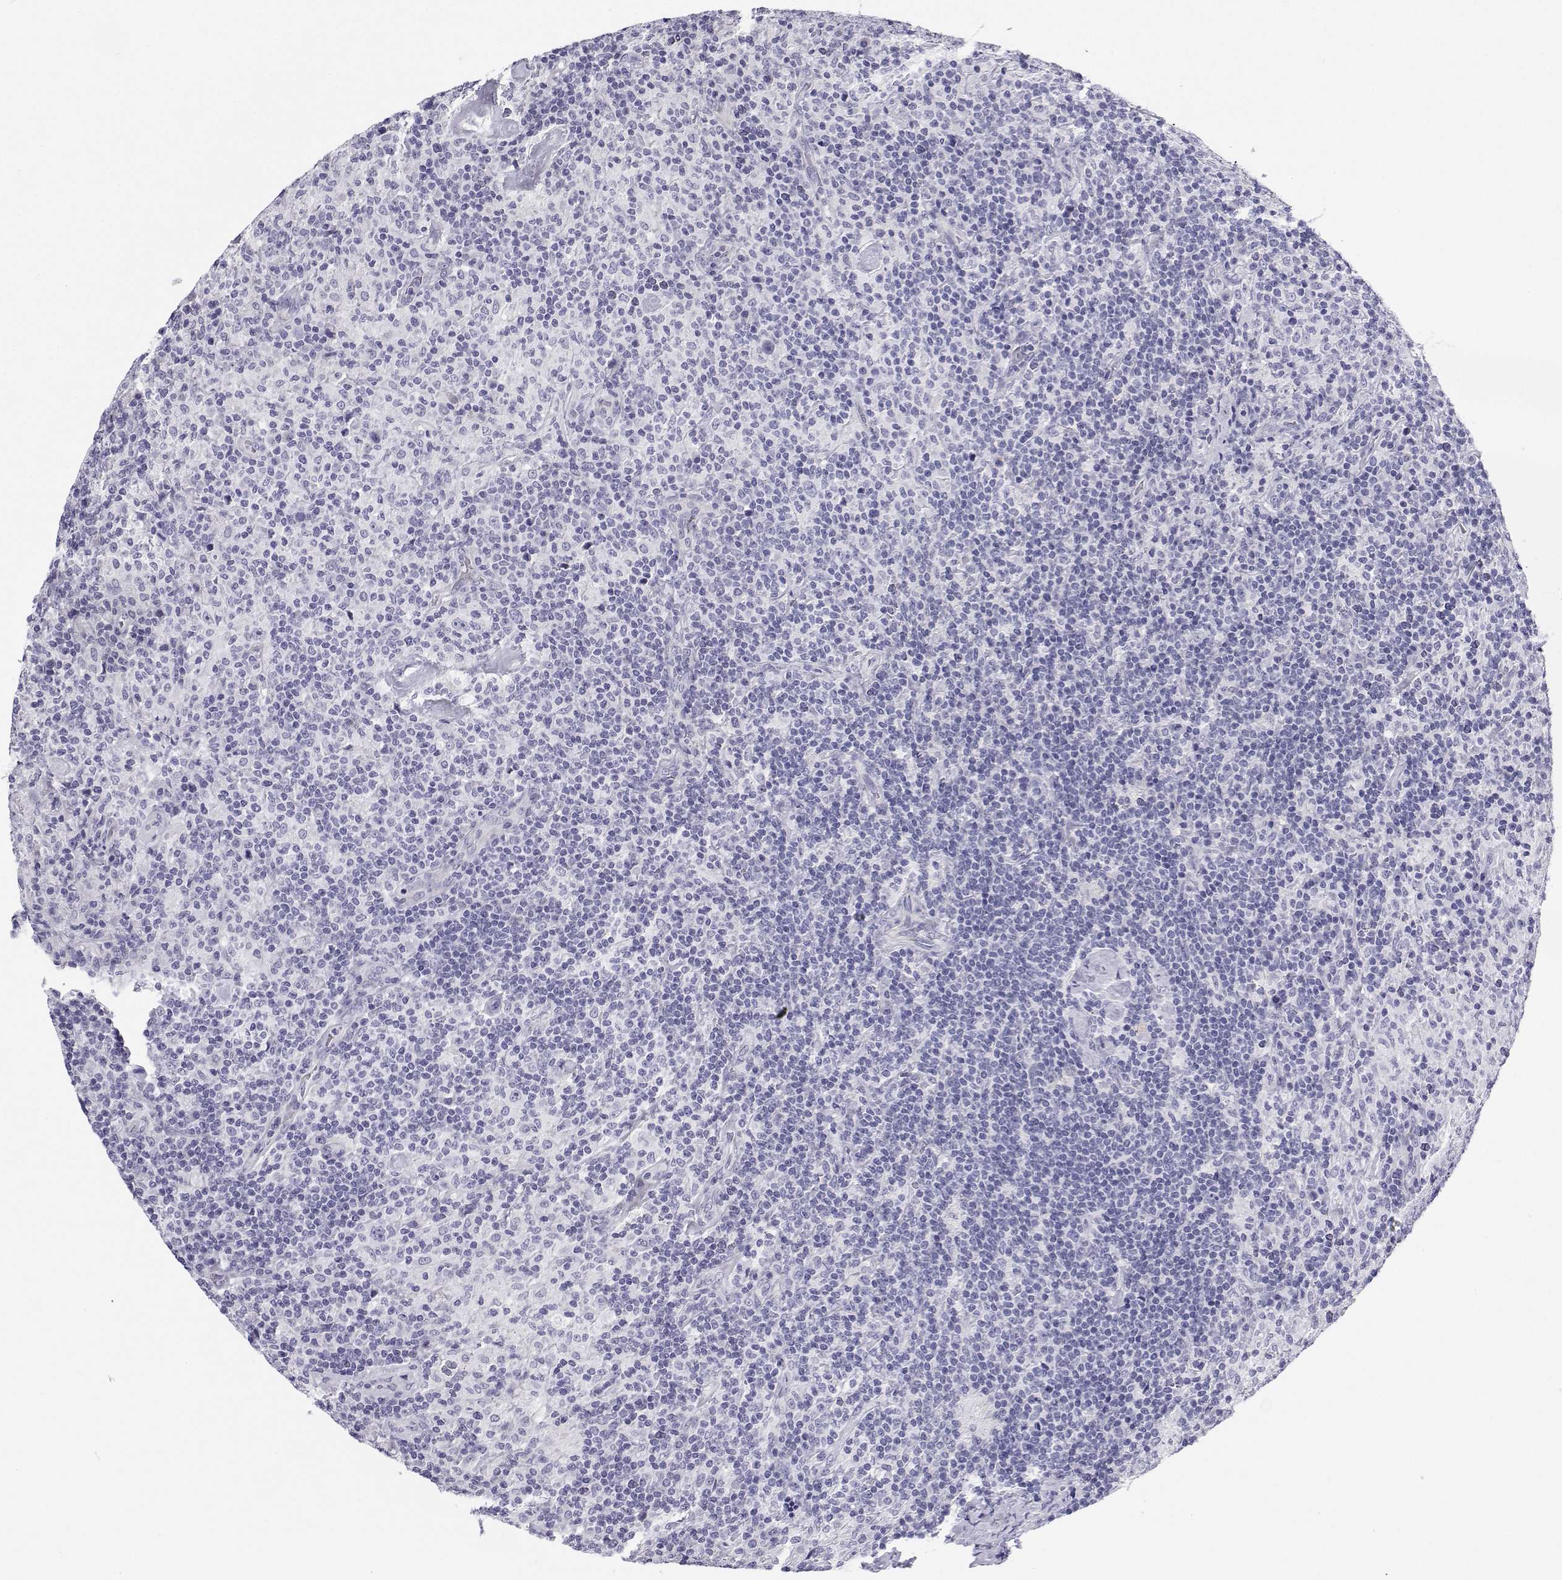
{"staining": {"intensity": "negative", "quantity": "none", "location": "none"}, "tissue": "lymphoma", "cell_type": "Tumor cells", "image_type": "cancer", "snomed": [{"axis": "morphology", "description": "Hodgkin's disease, NOS"}, {"axis": "topography", "description": "Lymph node"}], "caption": "Tumor cells show no significant protein expression in Hodgkin's disease.", "gene": "BHMT", "patient": {"sex": "male", "age": 70}}